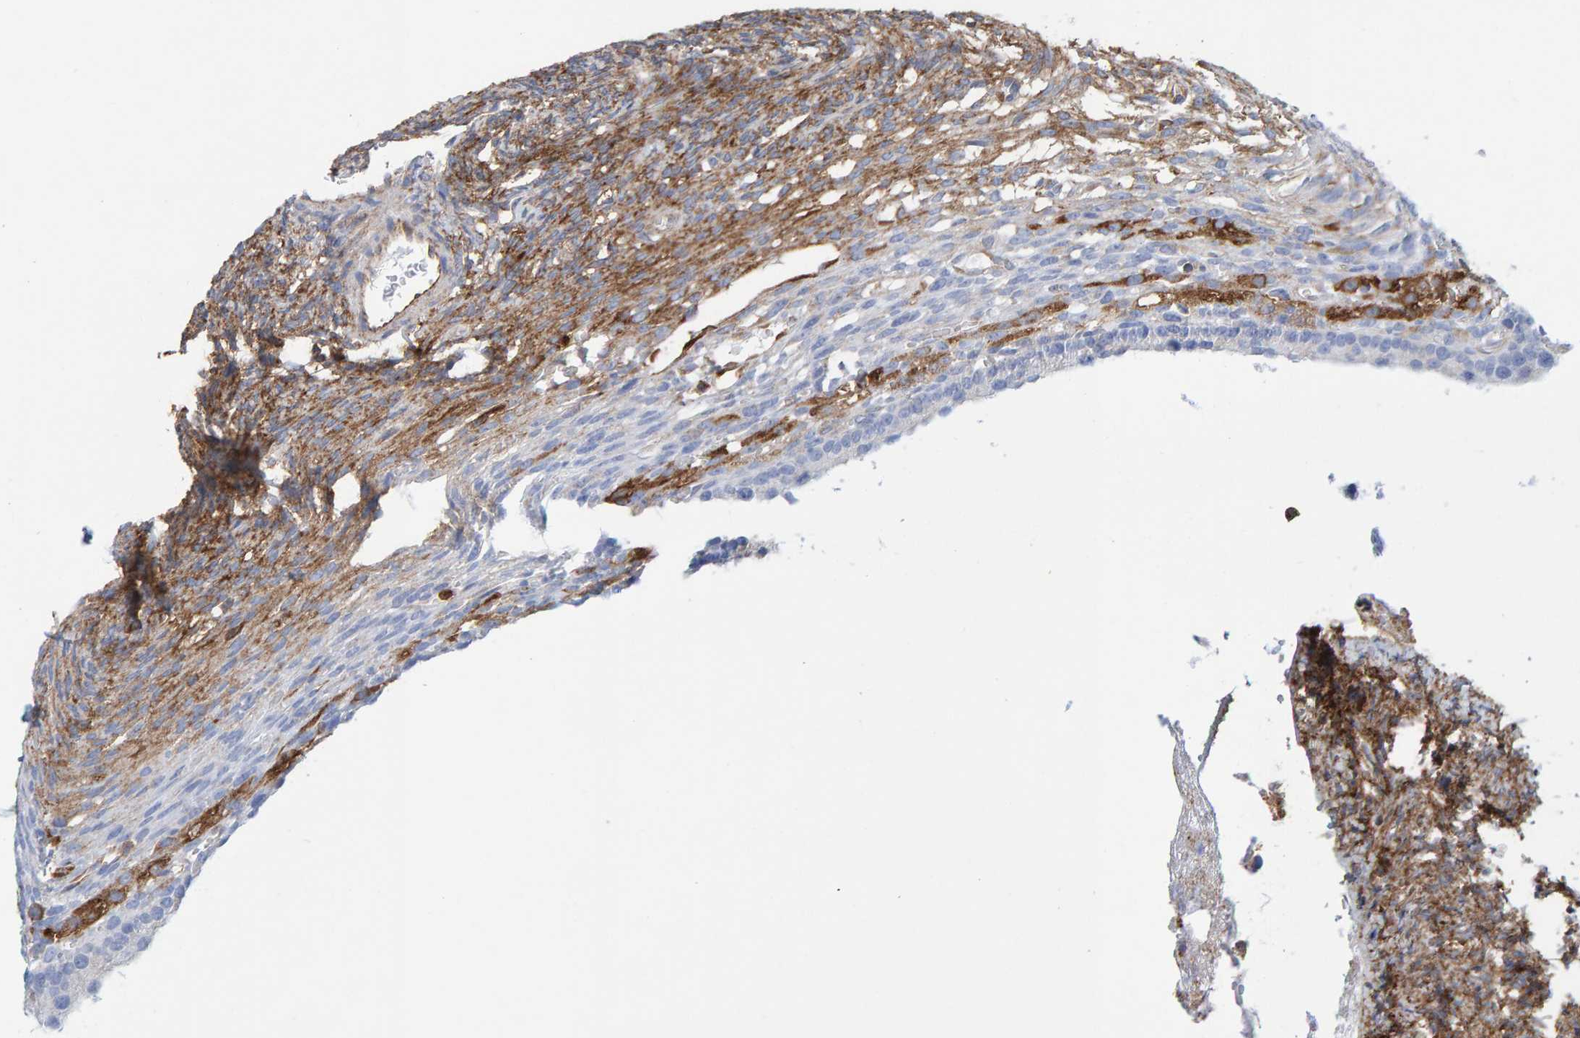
{"staining": {"intensity": "strong", "quantity": "25%-75%", "location": "cytoplasmic/membranous"}, "tissue": "ovary", "cell_type": "Ovarian stroma cells", "image_type": "normal", "snomed": [{"axis": "morphology", "description": "Normal tissue, NOS"}, {"axis": "topography", "description": "Ovary"}], "caption": "Immunohistochemistry (IHC) photomicrograph of normal human ovary stained for a protein (brown), which shows high levels of strong cytoplasmic/membranous staining in approximately 25%-75% of ovarian stroma cells.", "gene": "MVP", "patient": {"sex": "female", "age": 33}}